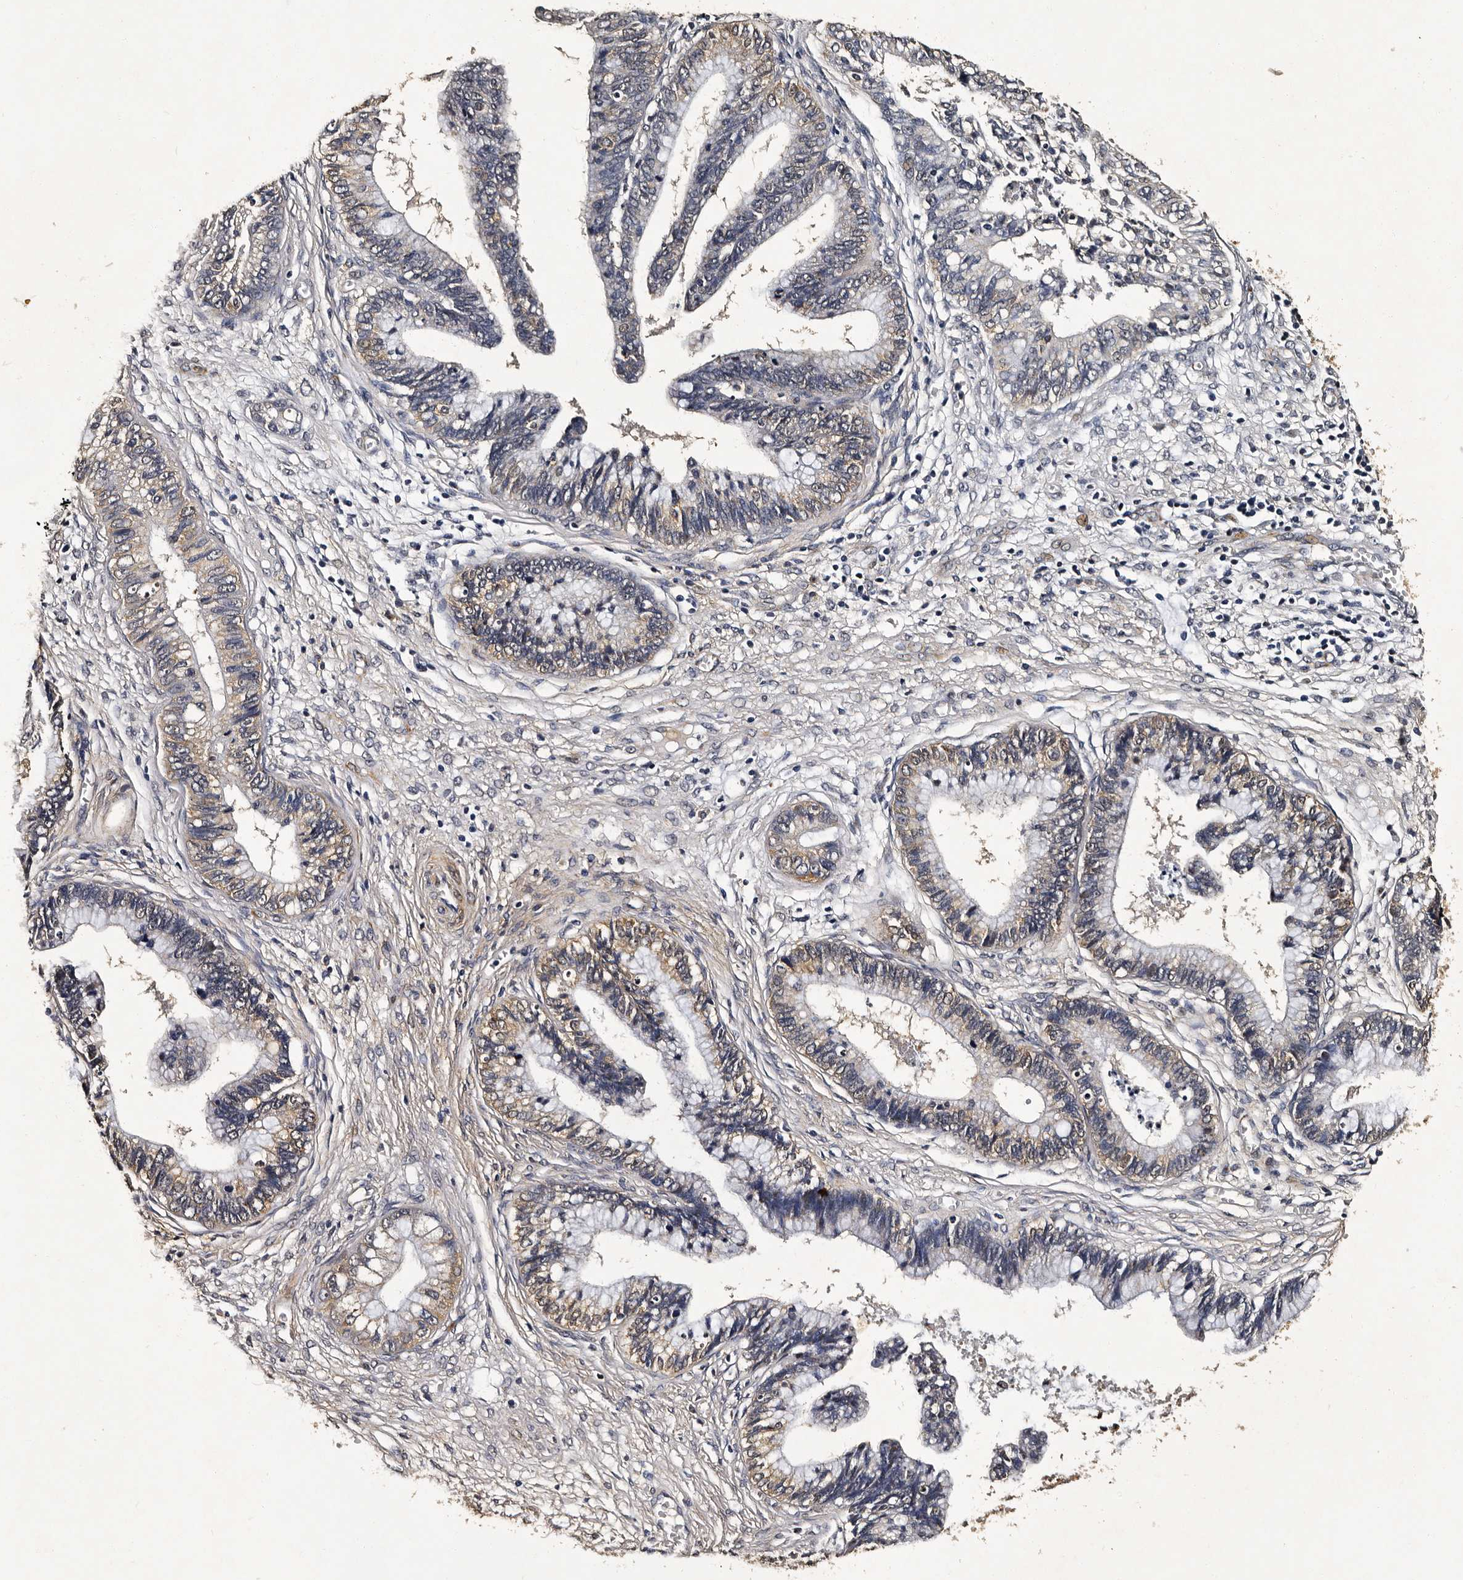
{"staining": {"intensity": "moderate", "quantity": "<25%", "location": "cytoplasmic/membranous"}, "tissue": "cervical cancer", "cell_type": "Tumor cells", "image_type": "cancer", "snomed": [{"axis": "morphology", "description": "Adenocarcinoma, NOS"}, {"axis": "topography", "description": "Cervix"}], "caption": "Cervical adenocarcinoma stained for a protein (brown) reveals moderate cytoplasmic/membranous positive expression in about <25% of tumor cells.", "gene": "CPNE3", "patient": {"sex": "female", "age": 44}}